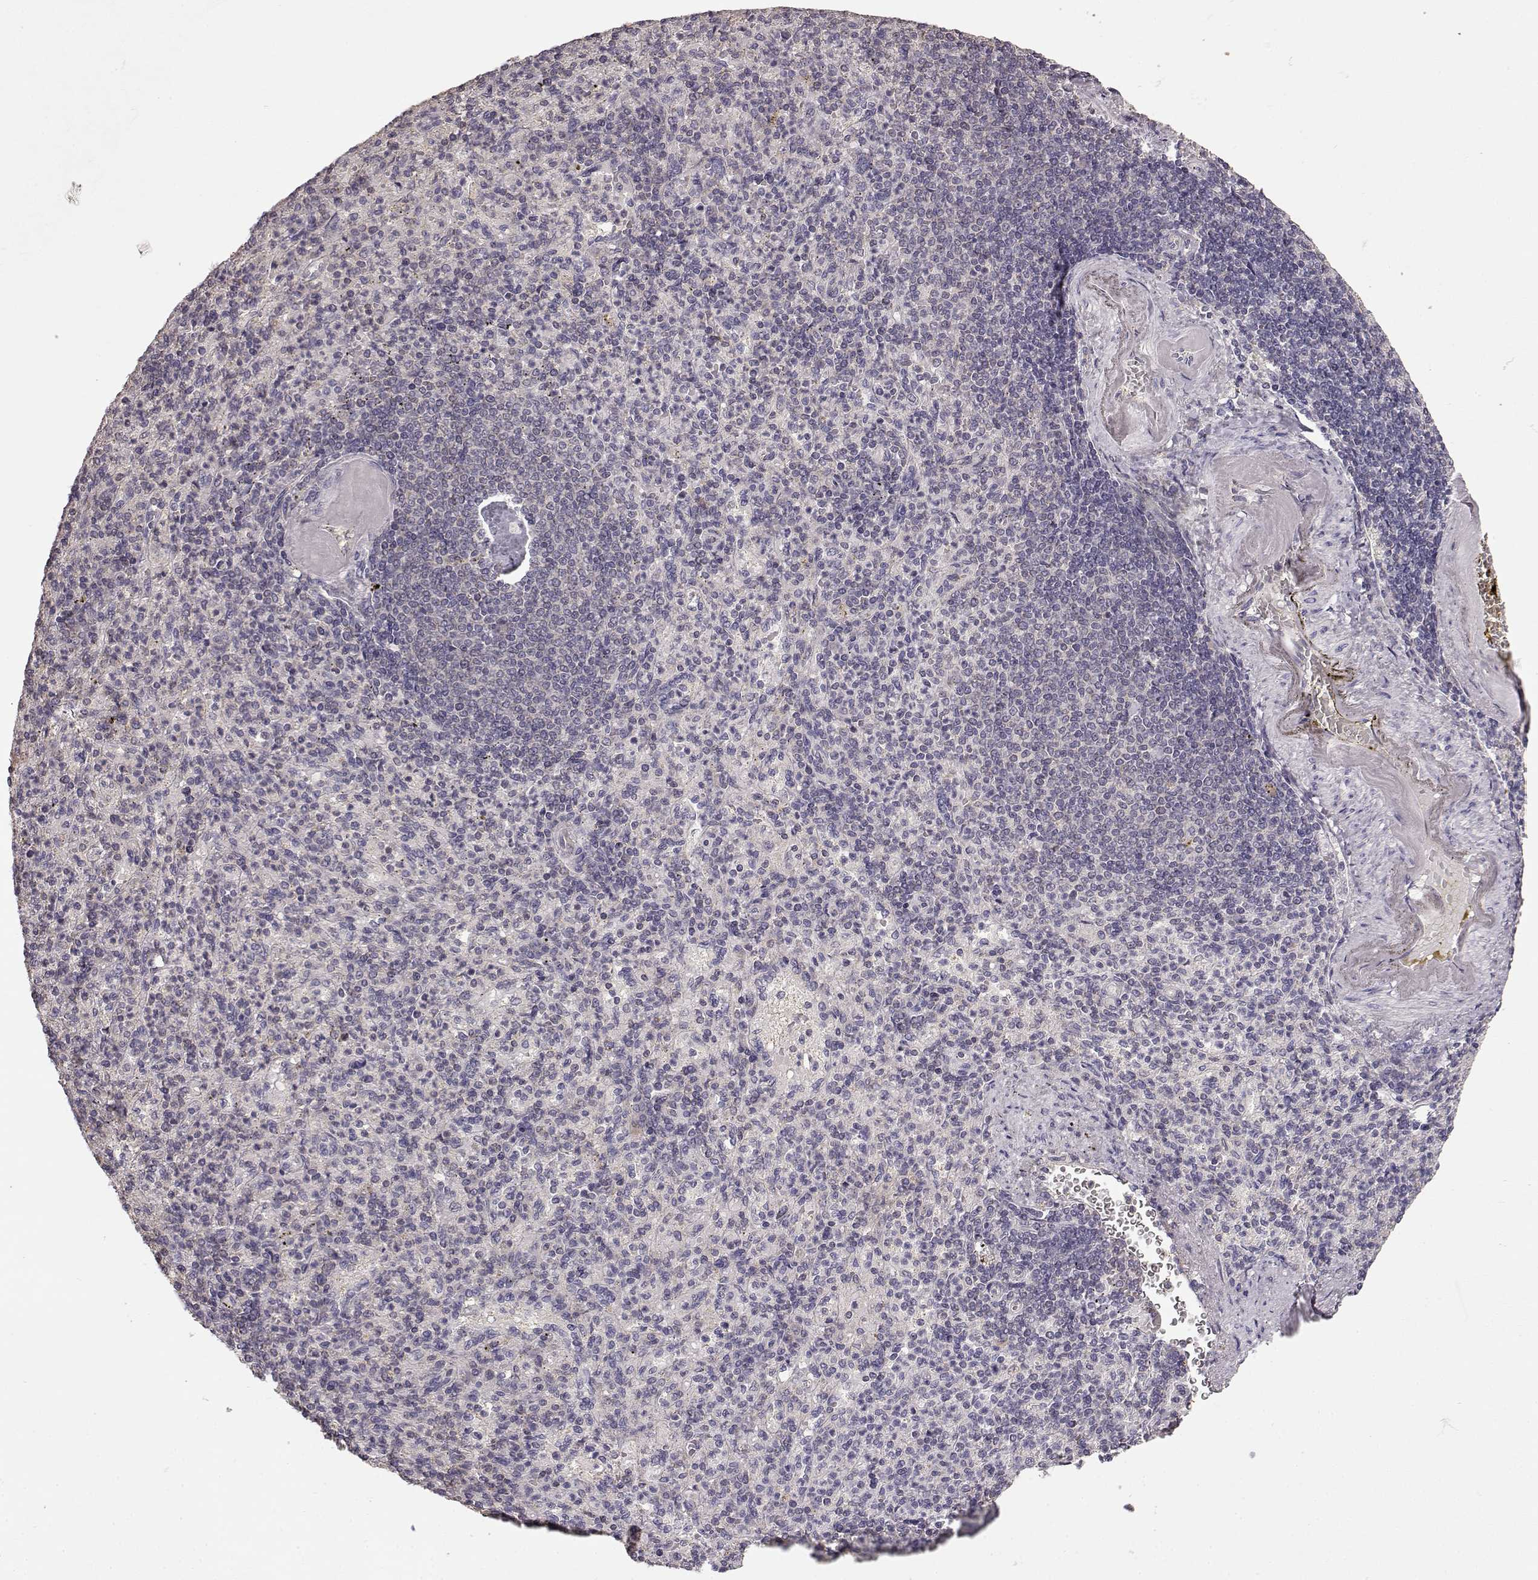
{"staining": {"intensity": "negative", "quantity": "none", "location": "none"}, "tissue": "spleen", "cell_type": "Cells in red pulp", "image_type": "normal", "snomed": [{"axis": "morphology", "description": "Normal tissue, NOS"}, {"axis": "topography", "description": "Spleen"}], "caption": "Immunohistochemistry micrograph of benign human spleen stained for a protein (brown), which demonstrates no positivity in cells in red pulp. (Brightfield microscopy of DAB (3,3'-diaminobenzidine) IHC at high magnification).", "gene": "ERBB3", "patient": {"sex": "female", "age": 74}}